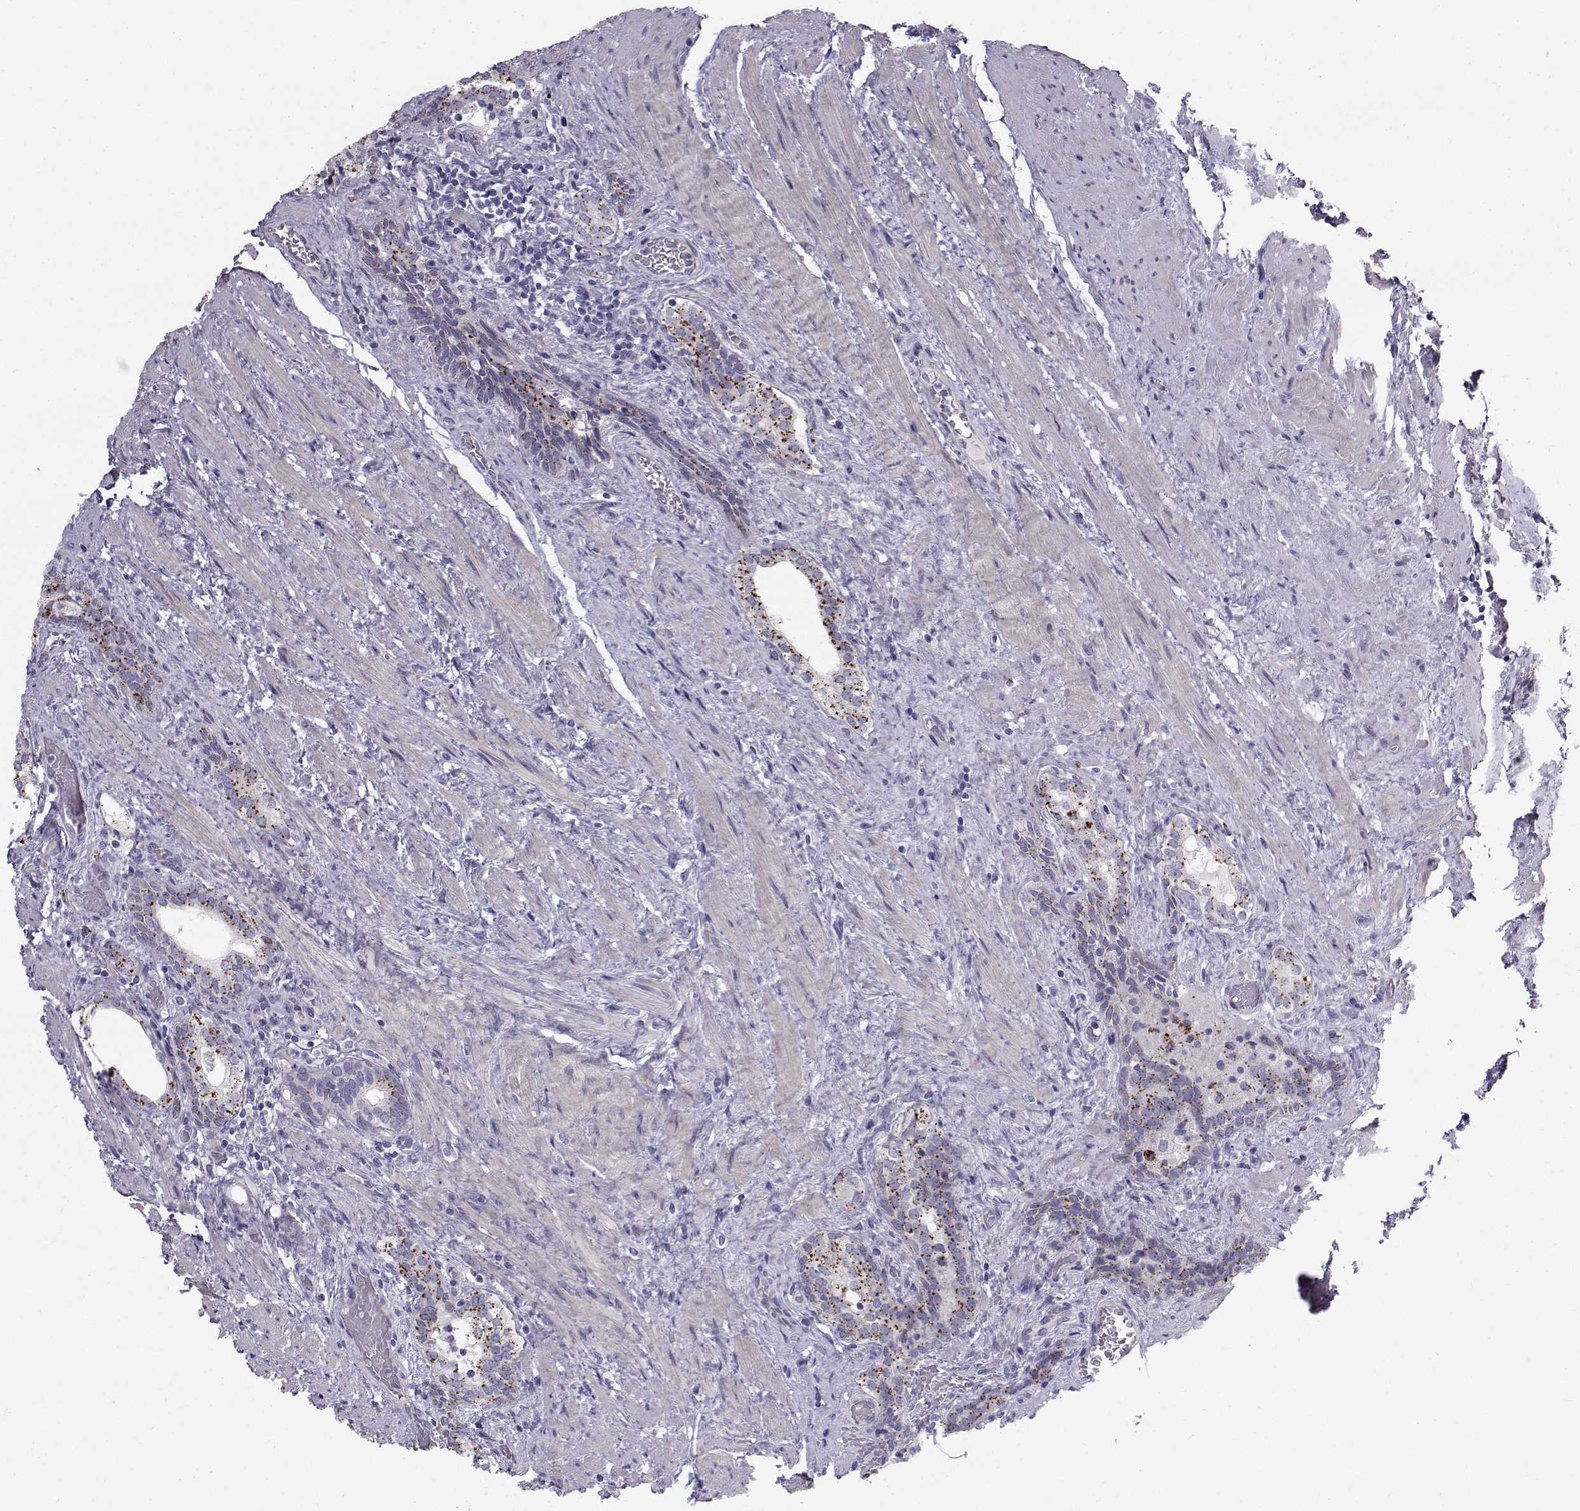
{"staining": {"intensity": "moderate", "quantity": "25%-75%", "location": "cytoplasmic/membranous"}, "tissue": "prostate cancer", "cell_type": "Tumor cells", "image_type": "cancer", "snomed": [{"axis": "morphology", "description": "Adenocarcinoma, NOS"}, {"axis": "morphology", "description": "Adenocarcinoma, High grade"}, {"axis": "topography", "description": "Prostate"}], "caption": "Immunohistochemistry (IHC) staining of adenocarcinoma (high-grade) (prostate), which shows medium levels of moderate cytoplasmic/membranous positivity in approximately 25%-75% of tumor cells indicating moderate cytoplasmic/membranous protein staining. The staining was performed using DAB (brown) for protein detection and nuclei were counterstained in hematoxylin (blue).", "gene": "CALCR", "patient": {"sex": "male", "age": 61}}